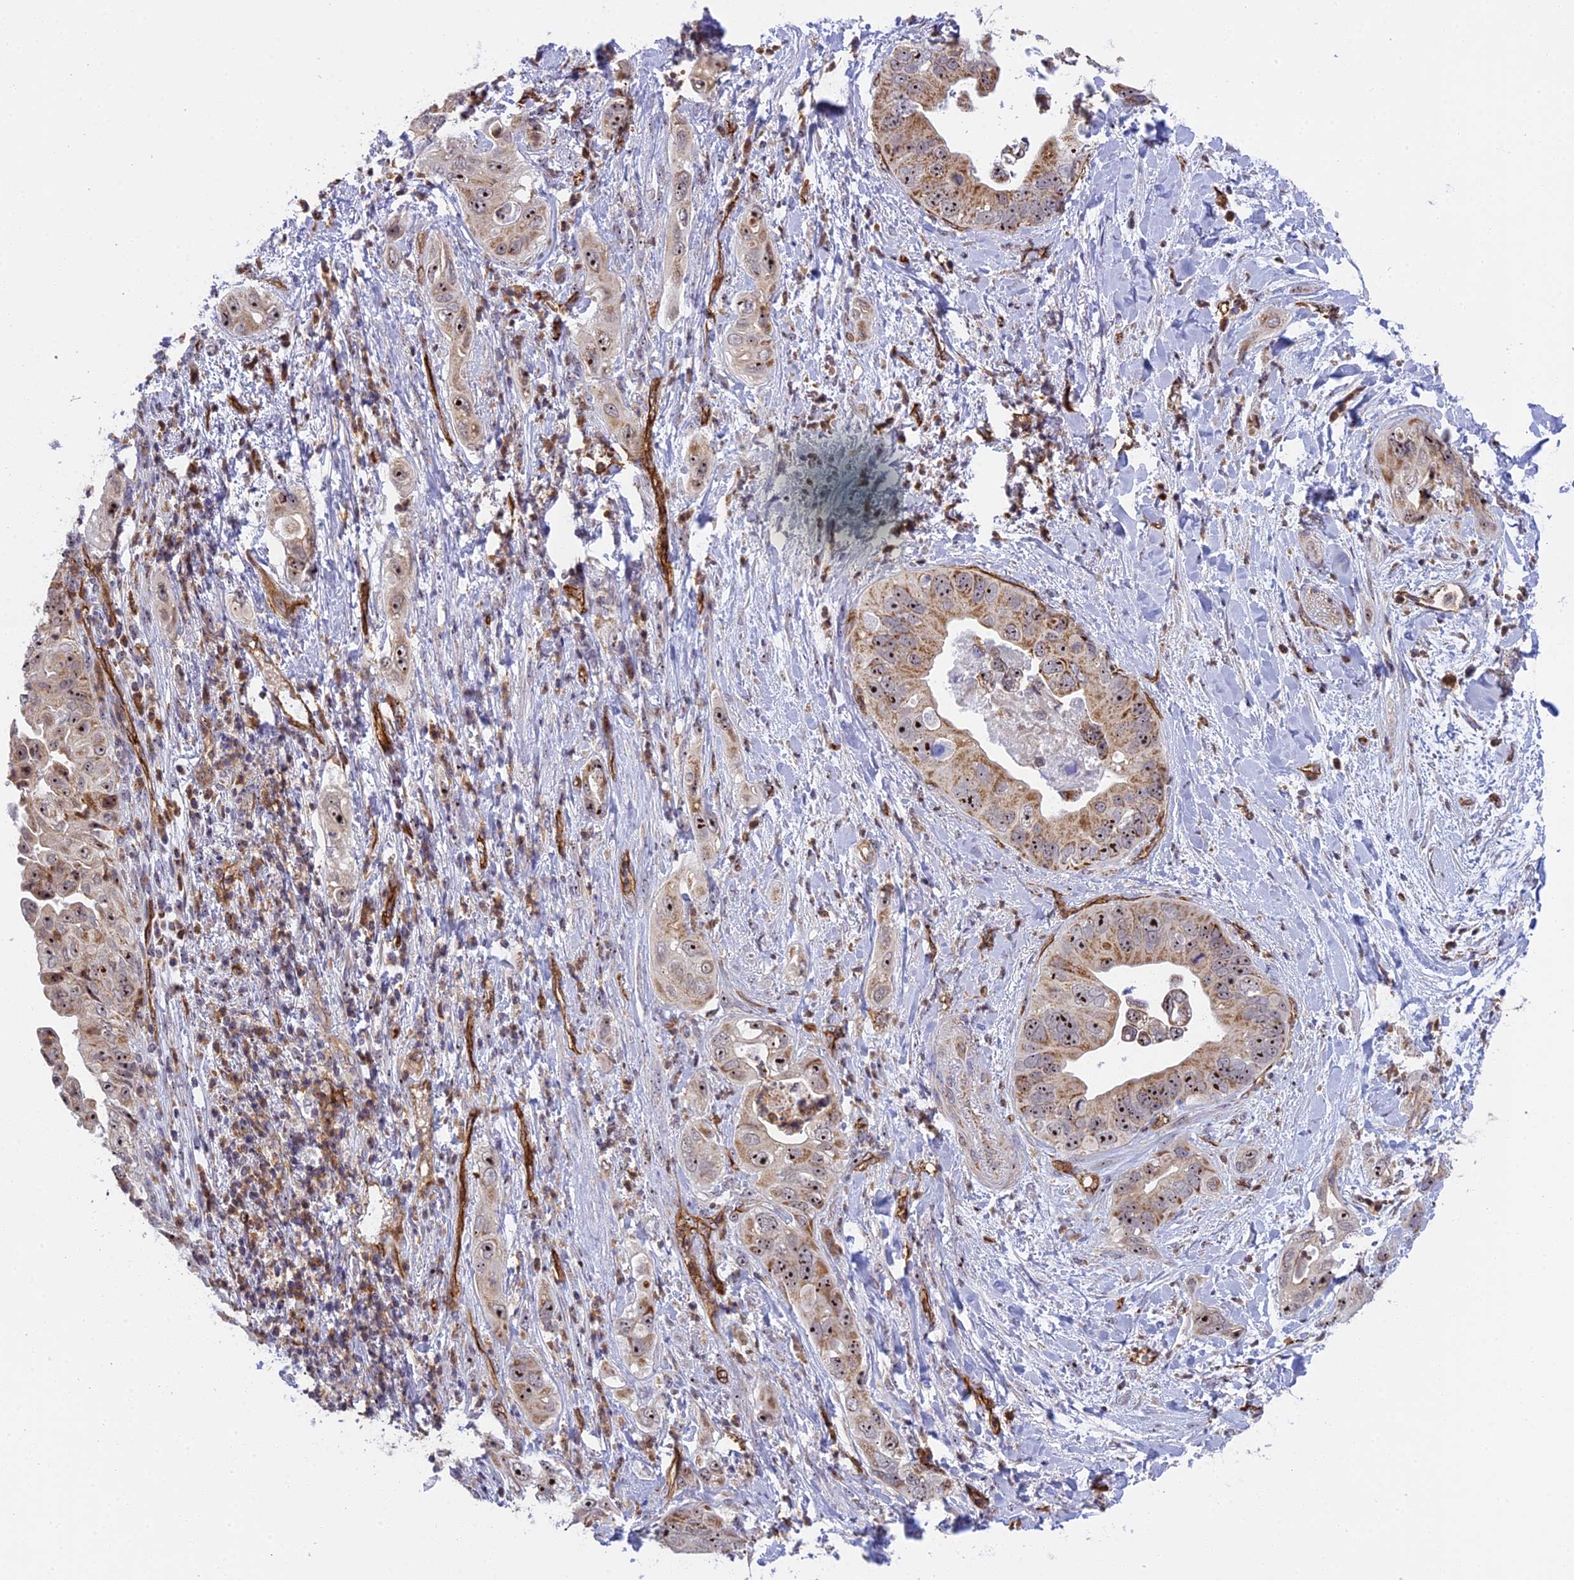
{"staining": {"intensity": "moderate", "quantity": ">75%", "location": "cytoplasmic/membranous,nuclear"}, "tissue": "pancreatic cancer", "cell_type": "Tumor cells", "image_type": "cancer", "snomed": [{"axis": "morphology", "description": "Adenocarcinoma, NOS"}, {"axis": "topography", "description": "Pancreas"}], "caption": "Protein expression by IHC exhibits moderate cytoplasmic/membranous and nuclear expression in approximately >75% of tumor cells in pancreatic cancer. The protein is stained brown, and the nuclei are stained in blue (DAB (3,3'-diaminobenzidine) IHC with brightfield microscopy, high magnification).", "gene": "MPND", "patient": {"sex": "female", "age": 78}}